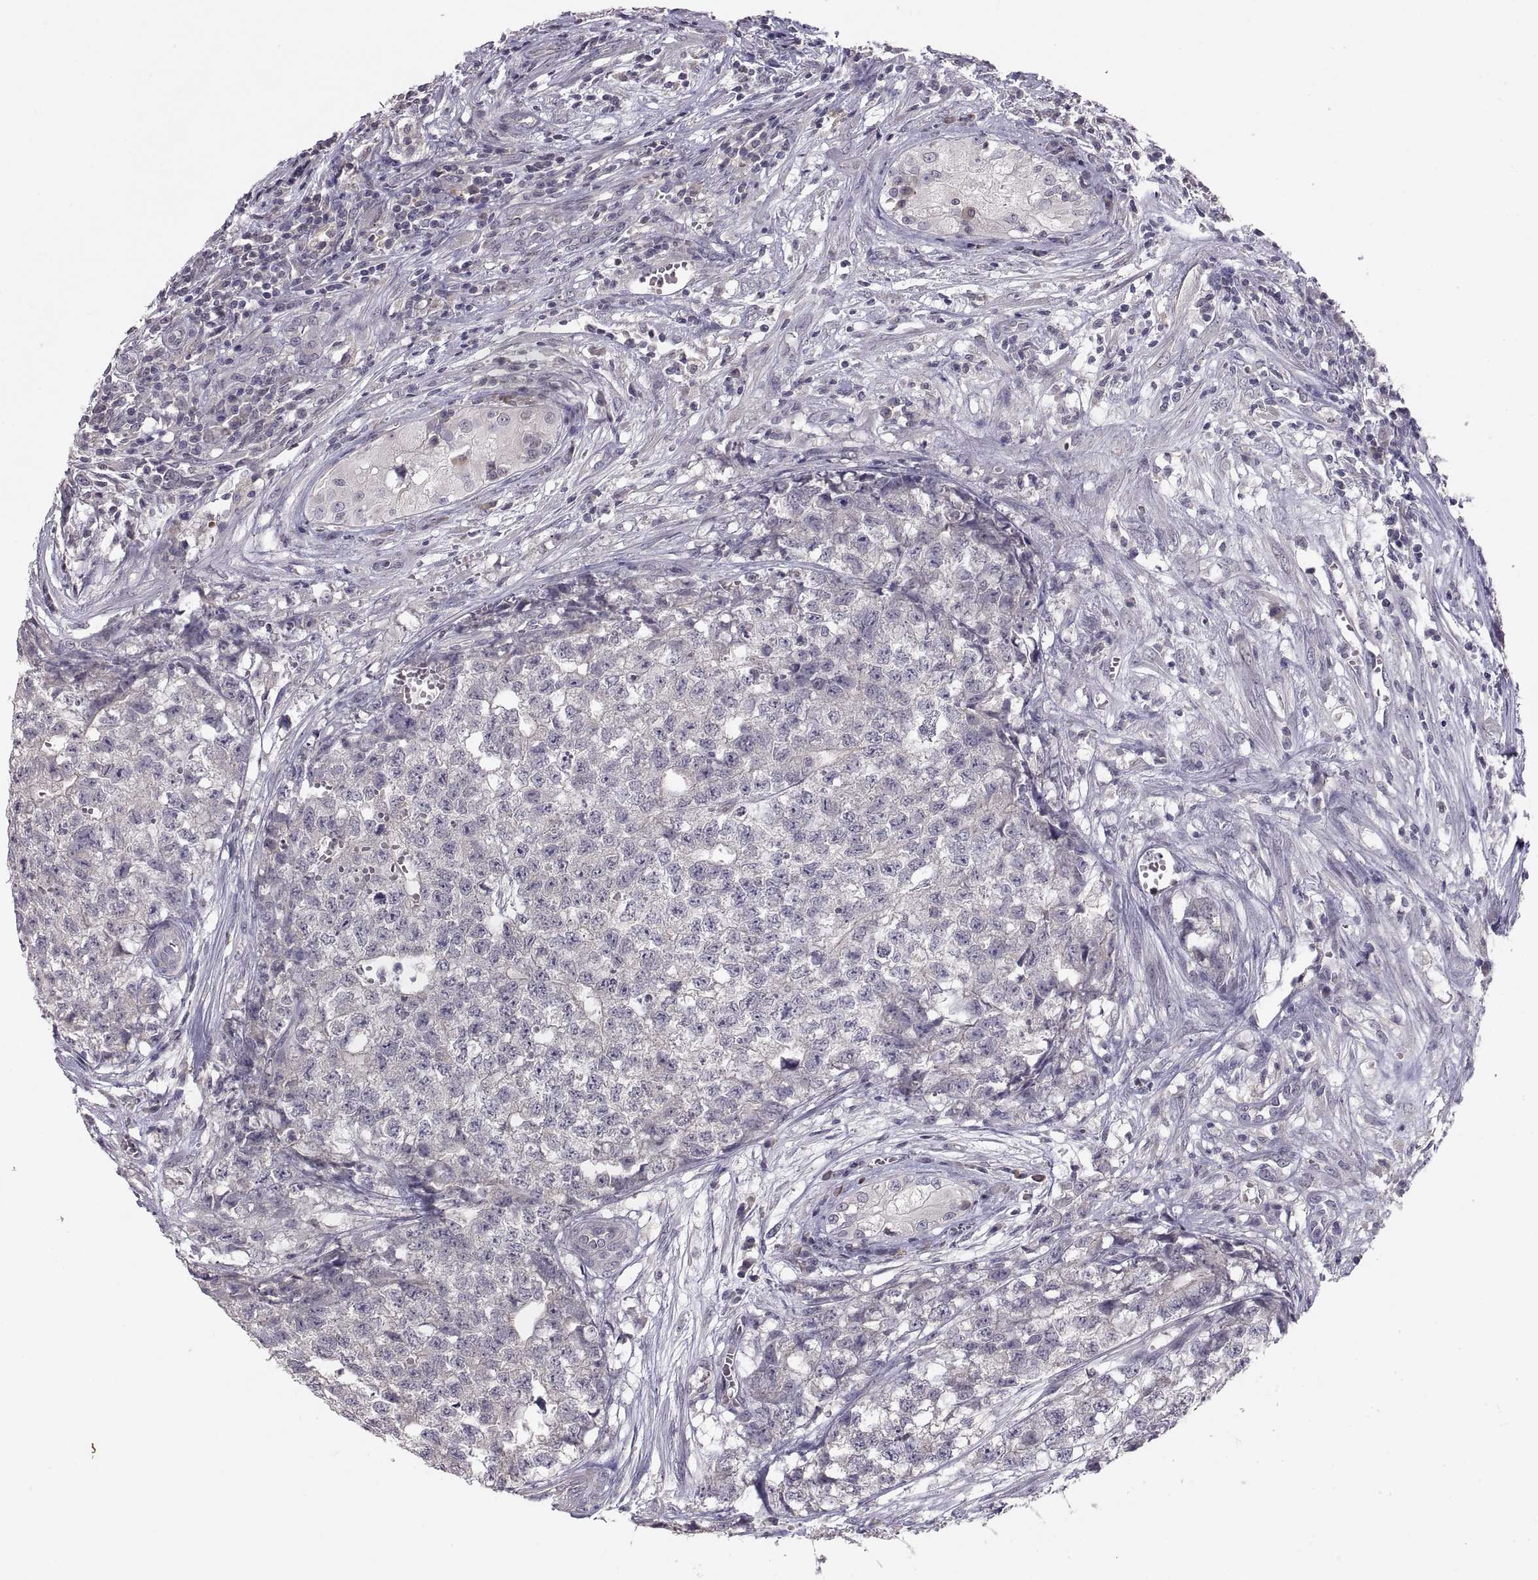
{"staining": {"intensity": "negative", "quantity": "none", "location": "none"}, "tissue": "testis cancer", "cell_type": "Tumor cells", "image_type": "cancer", "snomed": [{"axis": "morphology", "description": "Seminoma, NOS"}, {"axis": "morphology", "description": "Carcinoma, Embryonal, NOS"}, {"axis": "topography", "description": "Testis"}], "caption": "This micrograph is of seminoma (testis) stained with IHC to label a protein in brown with the nuclei are counter-stained blue. There is no expression in tumor cells.", "gene": "PAX2", "patient": {"sex": "male", "age": 22}}